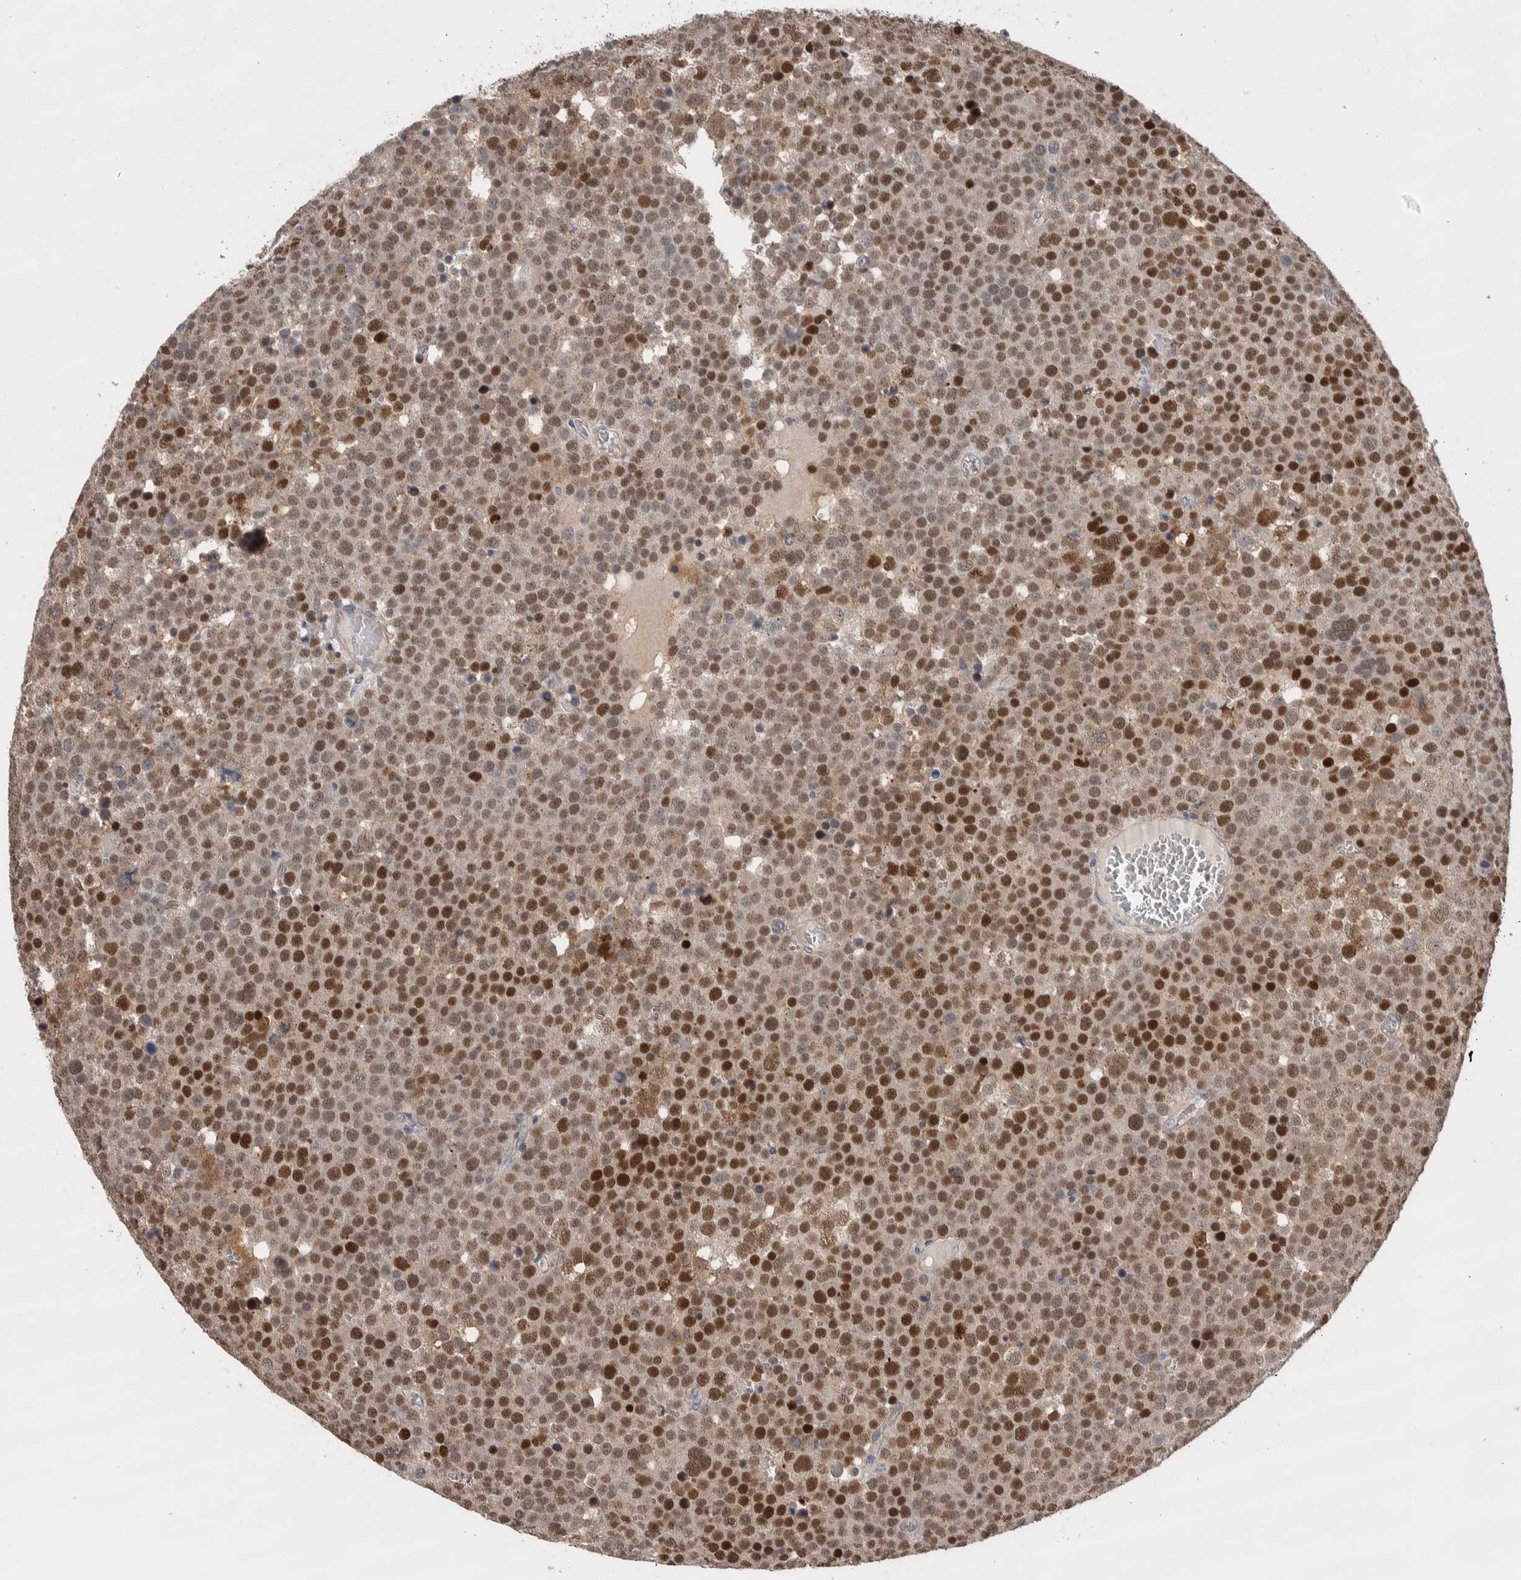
{"staining": {"intensity": "strong", "quantity": "25%-75%", "location": "nuclear"}, "tissue": "testis cancer", "cell_type": "Tumor cells", "image_type": "cancer", "snomed": [{"axis": "morphology", "description": "Seminoma, NOS"}, {"axis": "topography", "description": "Testis"}], "caption": "Protein expression analysis of human testis seminoma reveals strong nuclear staining in approximately 25%-75% of tumor cells.", "gene": "GCNA", "patient": {"sex": "male", "age": 71}}